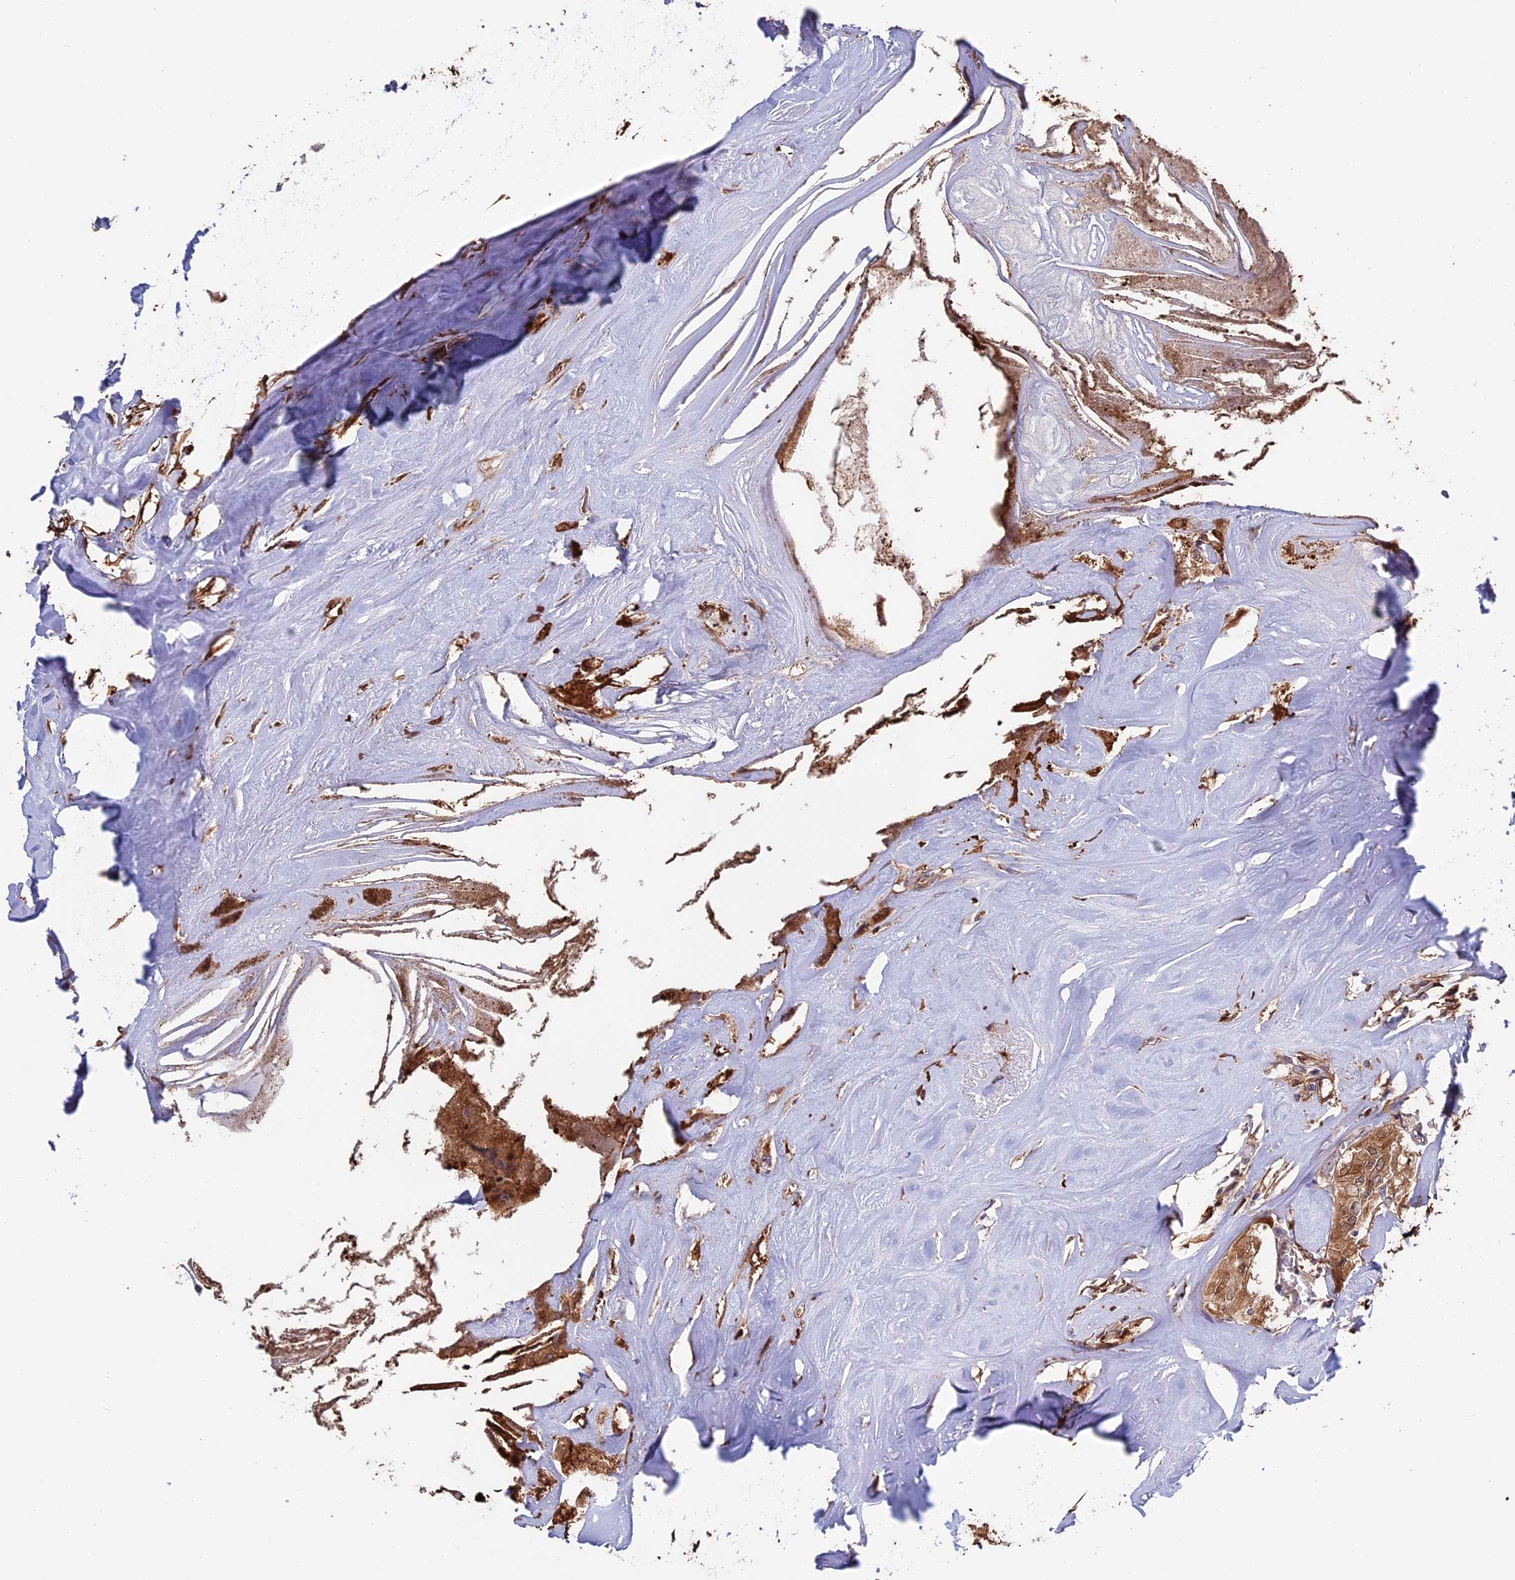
{"staining": {"intensity": "moderate", "quantity": ">75%", "location": "cytoplasmic/membranous"}, "tissue": "thyroid cancer", "cell_type": "Tumor cells", "image_type": "cancer", "snomed": [{"axis": "morphology", "description": "Papillary adenocarcinoma, NOS"}, {"axis": "topography", "description": "Thyroid gland"}], "caption": "Moderate cytoplasmic/membranous expression is present in approximately >75% of tumor cells in thyroid papillary adenocarcinoma.", "gene": "VWA3A", "patient": {"sex": "female", "age": 59}}